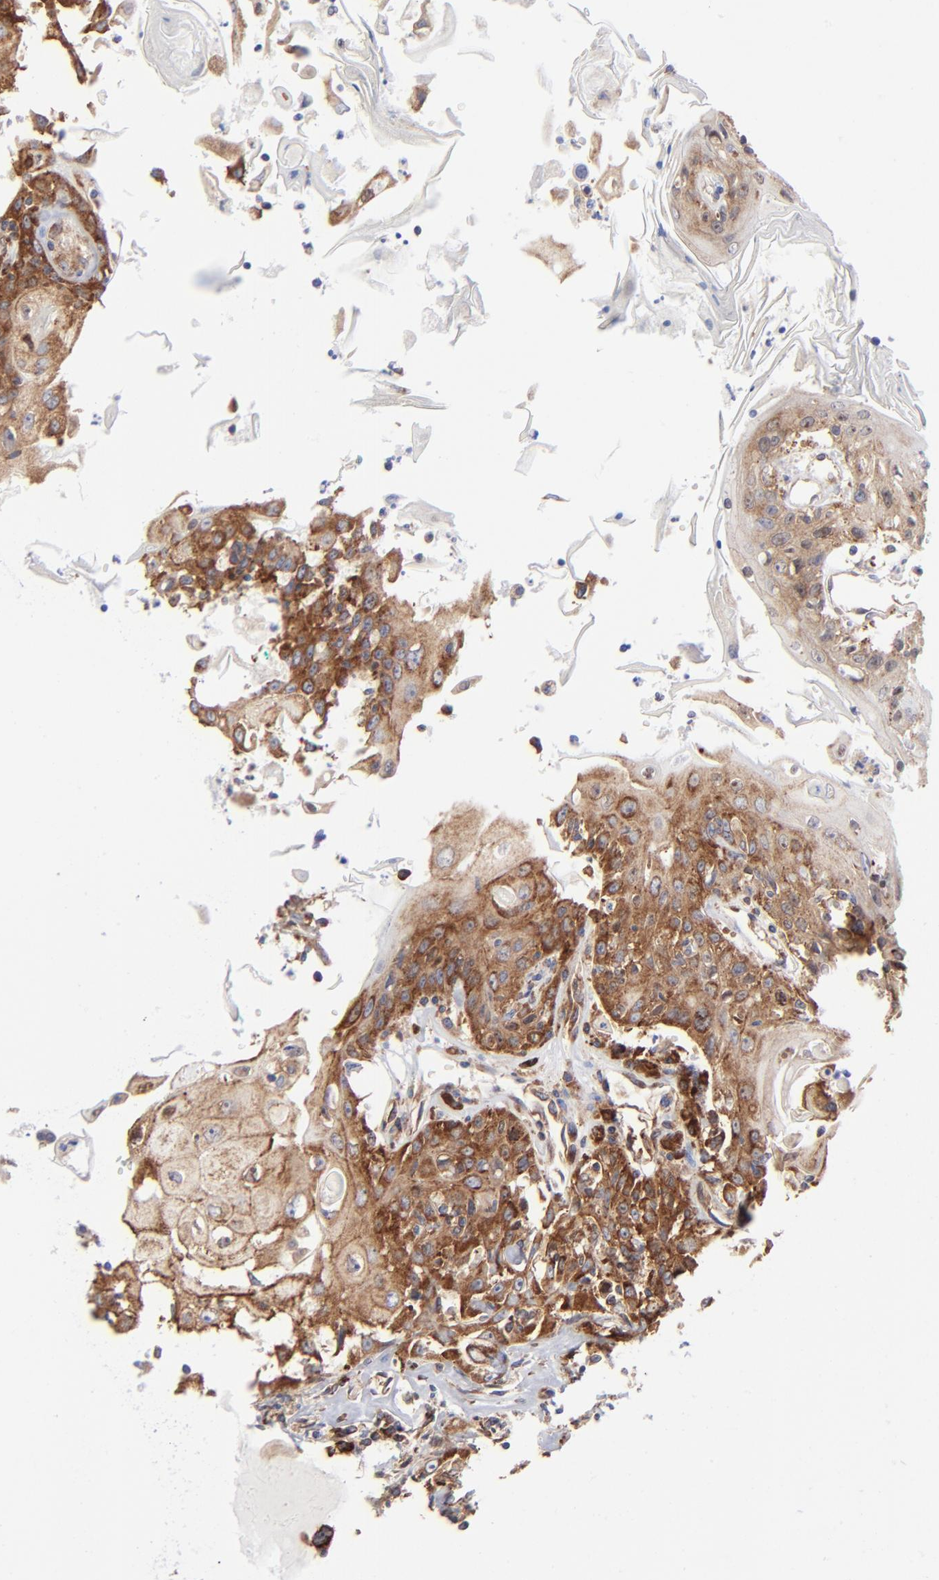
{"staining": {"intensity": "strong", "quantity": ">75%", "location": "cytoplasmic/membranous"}, "tissue": "head and neck cancer", "cell_type": "Tumor cells", "image_type": "cancer", "snomed": [{"axis": "morphology", "description": "Squamous cell carcinoma, NOS"}, {"axis": "topography", "description": "Oral tissue"}, {"axis": "topography", "description": "Head-Neck"}], "caption": "Tumor cells demonstrate high levels of strong cytoplasmic/membranous staining in about >75% of cells in human head and neck cancer (squamous cell carcinoma). (Brightfield microscopy of DAB IHC at high magnification).", "gene": "EIF2AK2", "patient": {"sex": "female", "age": 76}}